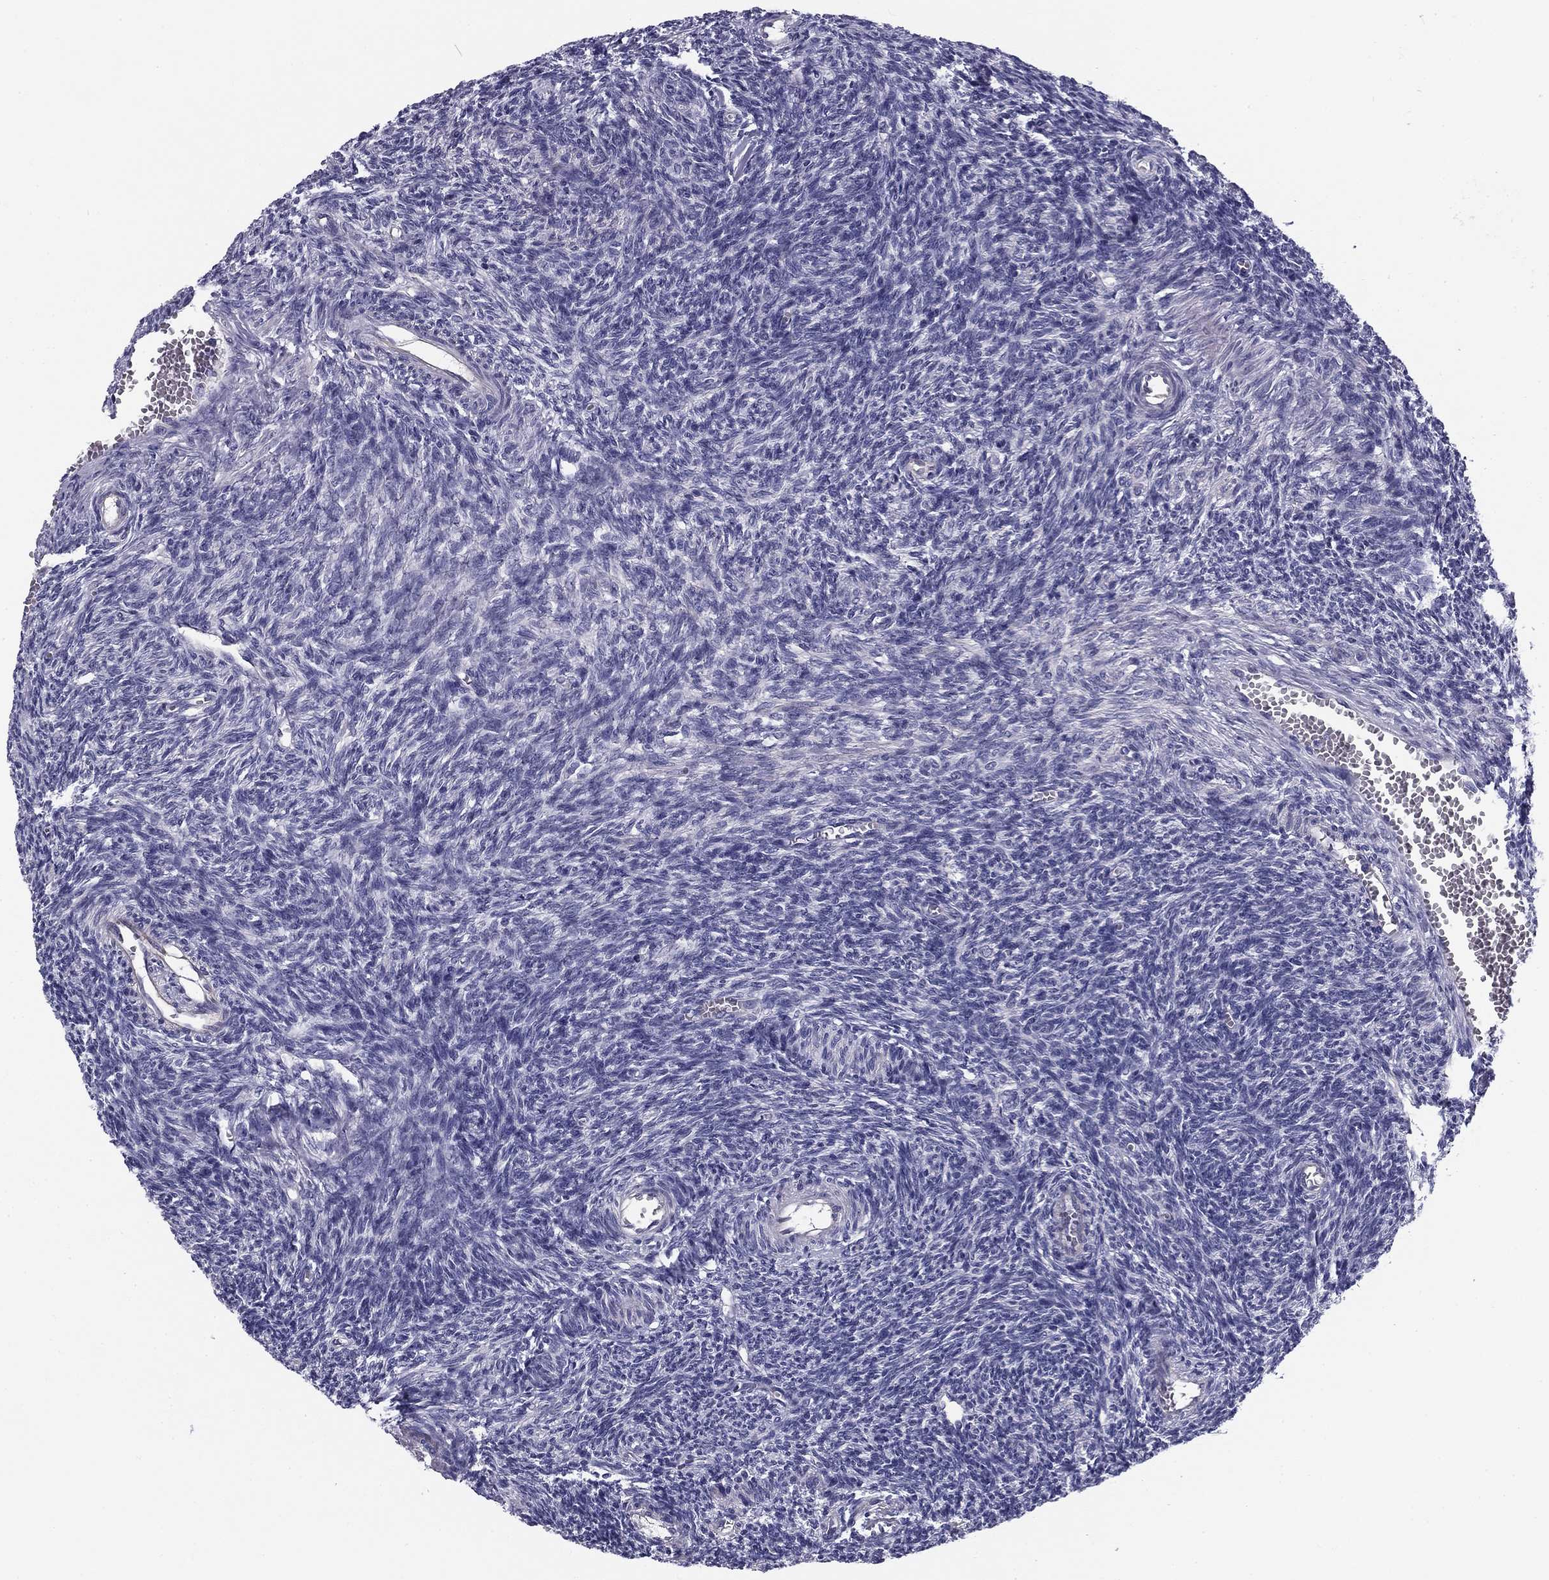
{"staining": {"intensity": "negative", "quantity": "none", "location": "none"}, "tissue": "ovary", "cell_type": "Ovarian stroma cells", "image_type": "normal", "snomed": [{"axis": "morphology", "description": "Normal tissue, NOS"}, {"axis": "topography", "description": "Ovary"}], "caption": "Immunohistochemistry image of benign human ovary stained for a protein (brown), which shows no staining in ovarian stroma cells. (Brightfield microscopy of DAB IHC at high magnification).", "gene": "FLNC", "patient": {"sex": "female", "age": 27}}